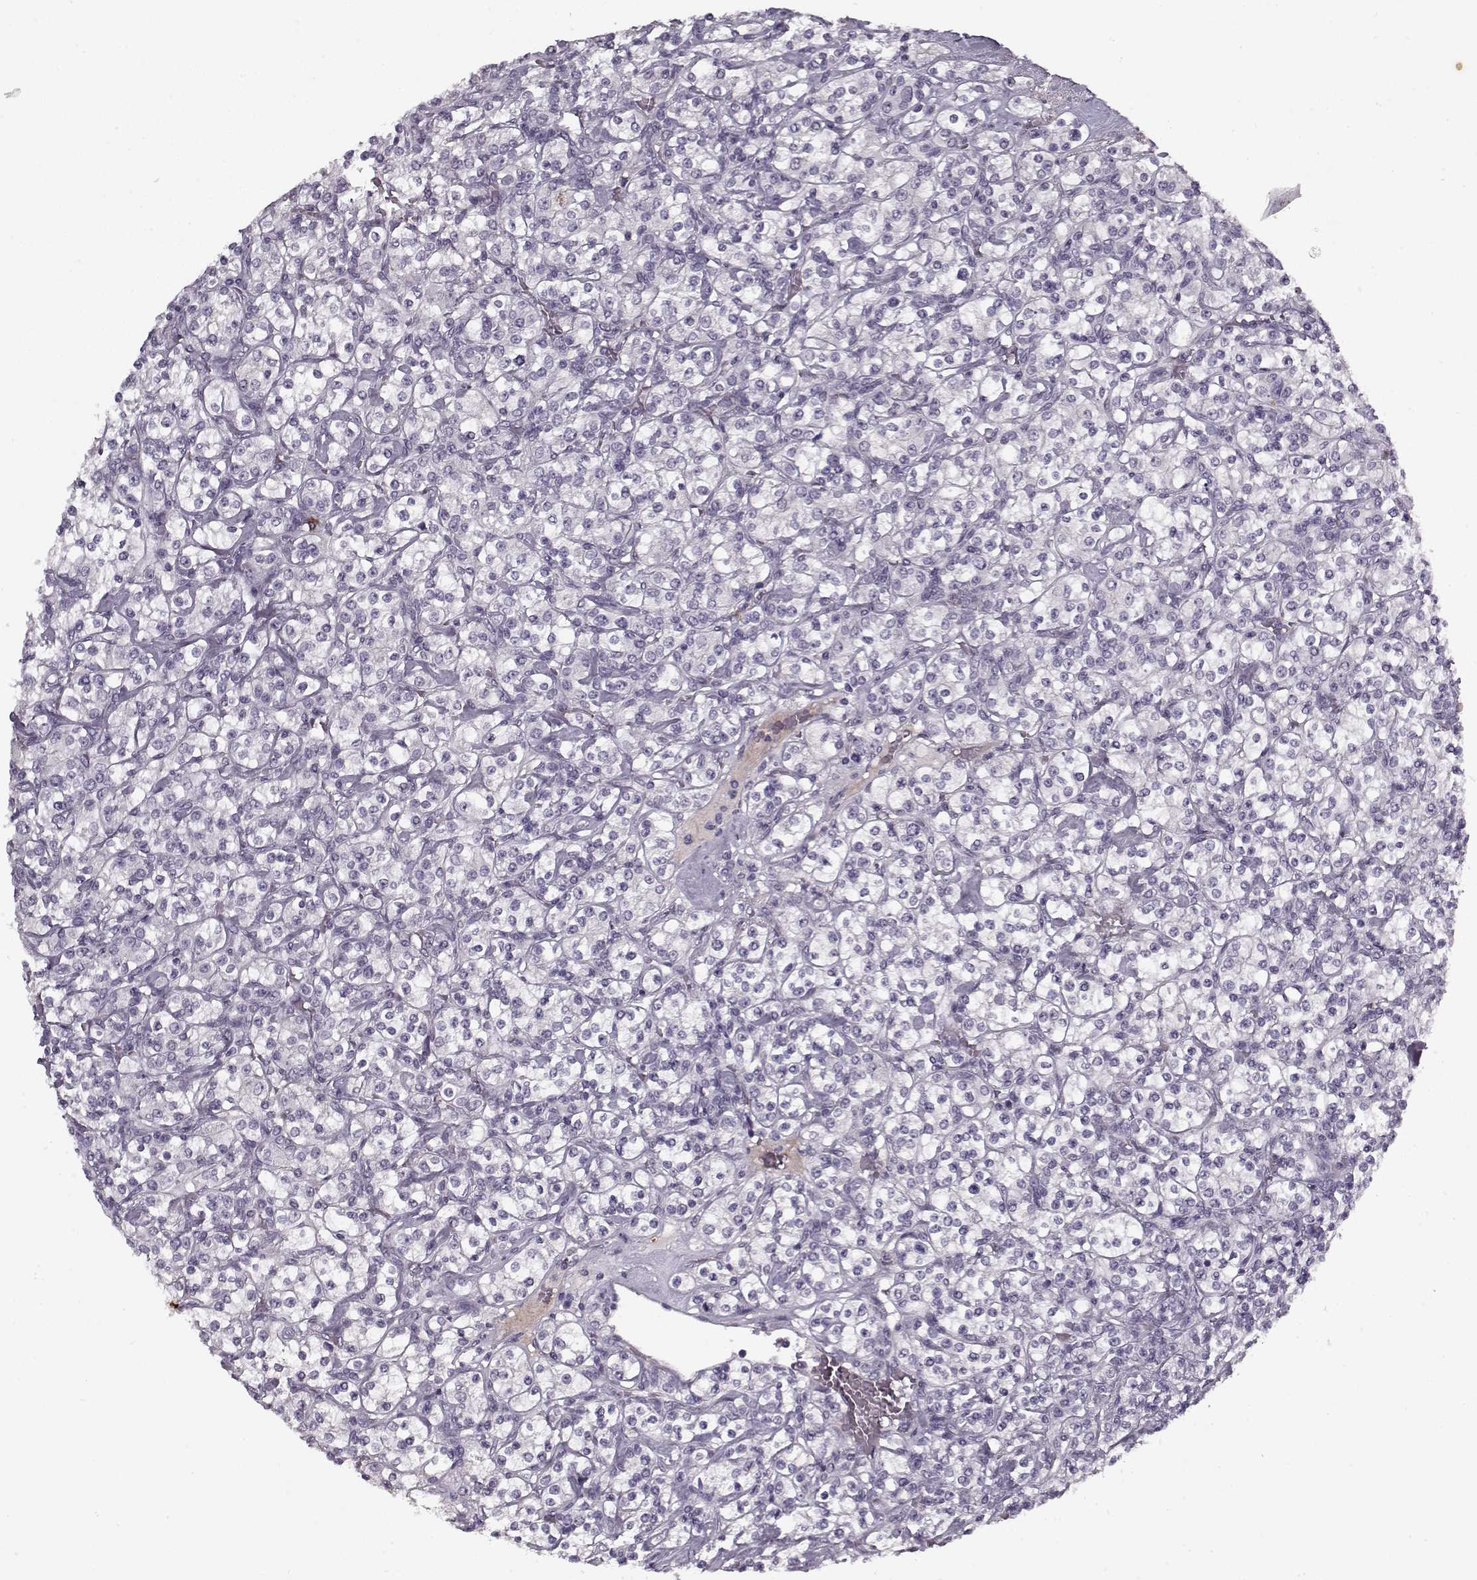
{"staining": {"intensity": "negative", "quantity": "none", "location": "none"}, "tissue": "renal cancer", "cell_type": "Tumor cells", "image_type": "cancer", "snomed": [{"axis": "morphology", "description": "Adenocarcinoma, NOS"}, {"axis": "topography", "description": "Kidney"}], "caption": "Immunohistochemistry photomicrograph of human renal adenocarcinoma stained for a protein (brown), which displays no staining in tumor cells.", "gene": "KRT9", "patient": {"sex": "male", "age": 77}}